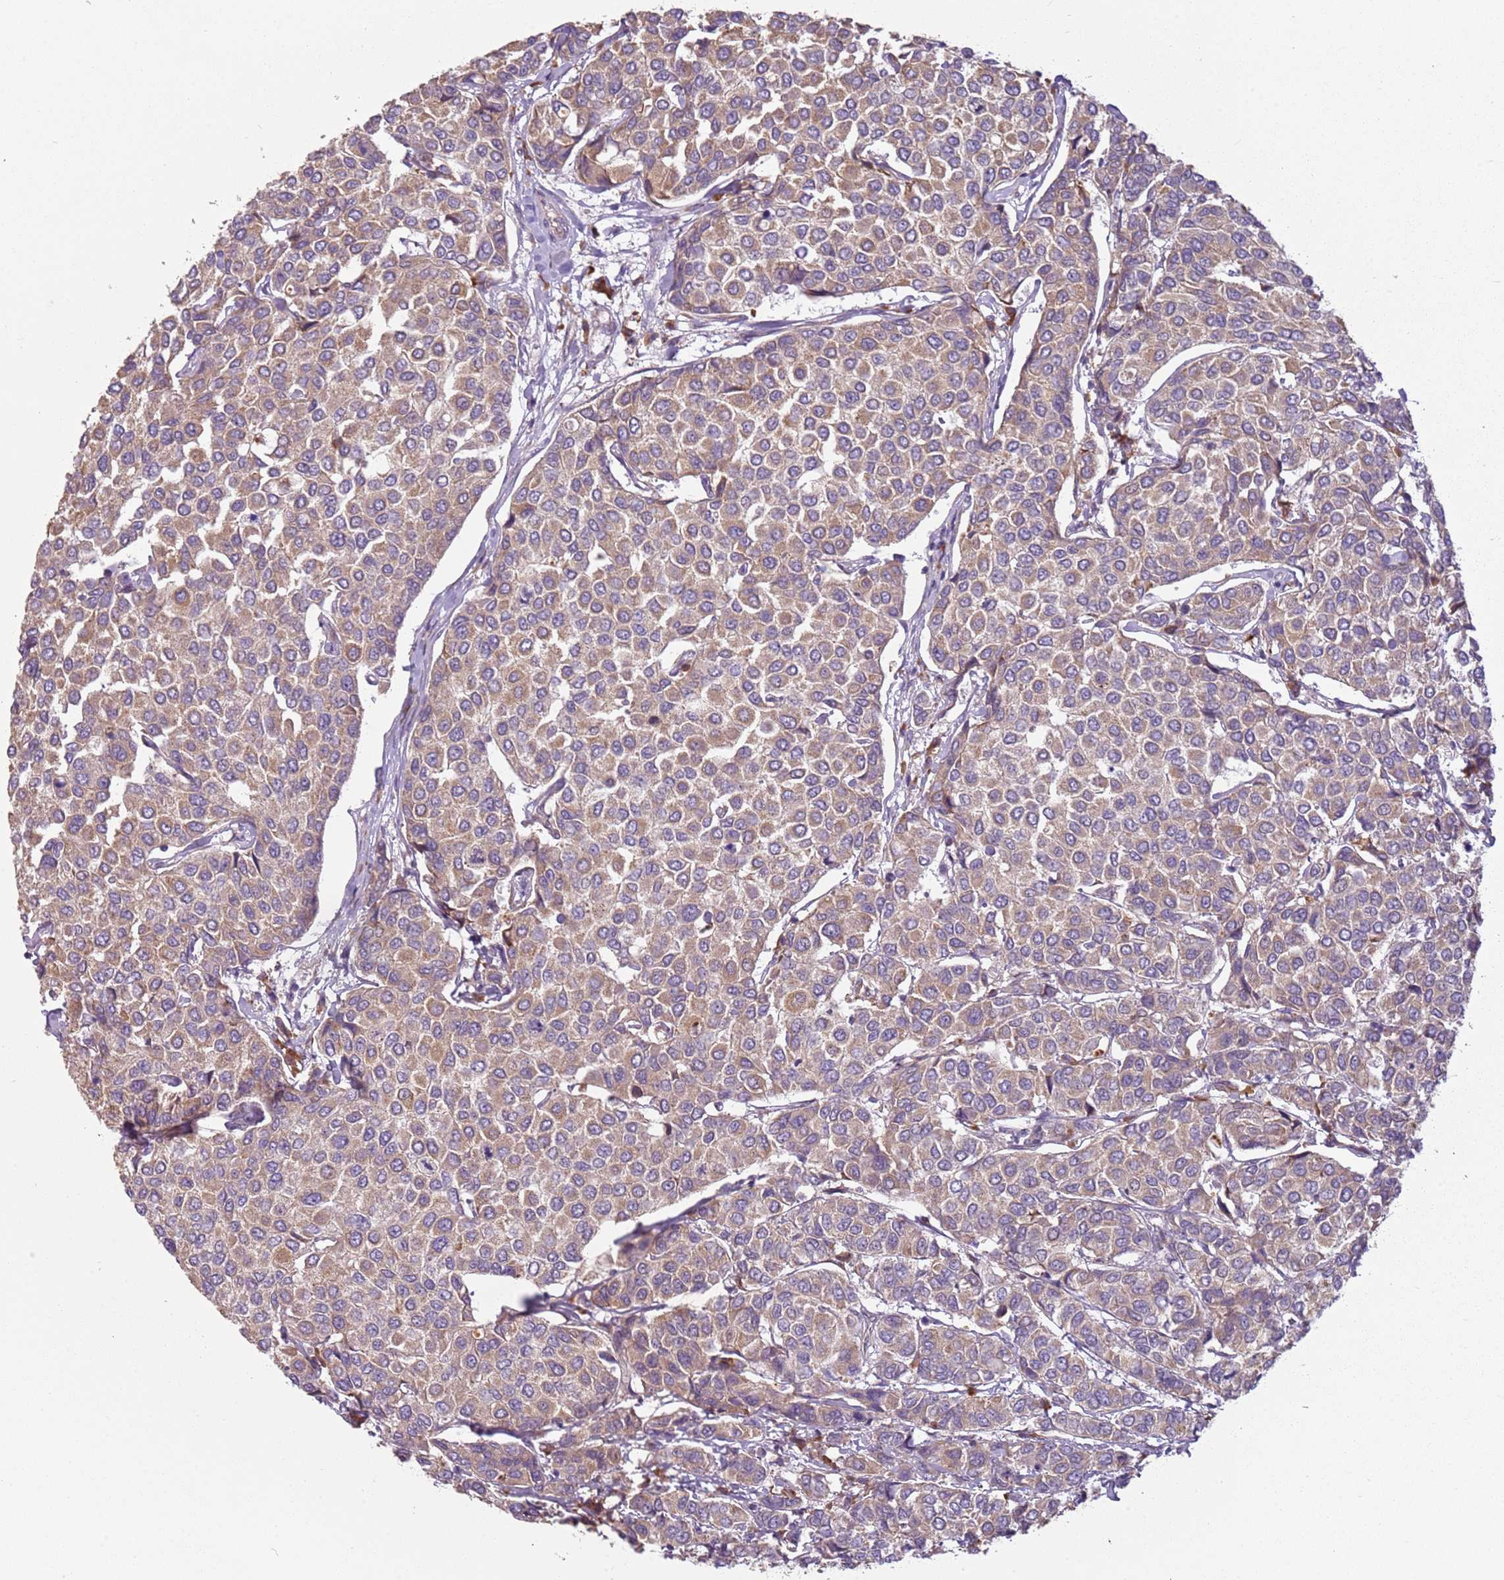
{"staining": {"intensity": "weak", "quantity": "25%-75%", "location": "cytoplasmic/membranous"}, "tissue": "breast cancer", "cell_type": "Tumor cells", "image_type": "cancer", "snomed": [{"axis": "morphology", "description": "Duct carcinoma"}, {"axis": "topography", "description": "Breast"}], "caption": "A high-resolution photomicrograph shows immunohistochemistry staining of breast intraductal carcinoma, which reveals weak cytoplasmic/membranous expression in approximately 25%-75% of tumor cells.", "gene": "RPS28", "patient": {"sex": "female", "age": 55}}